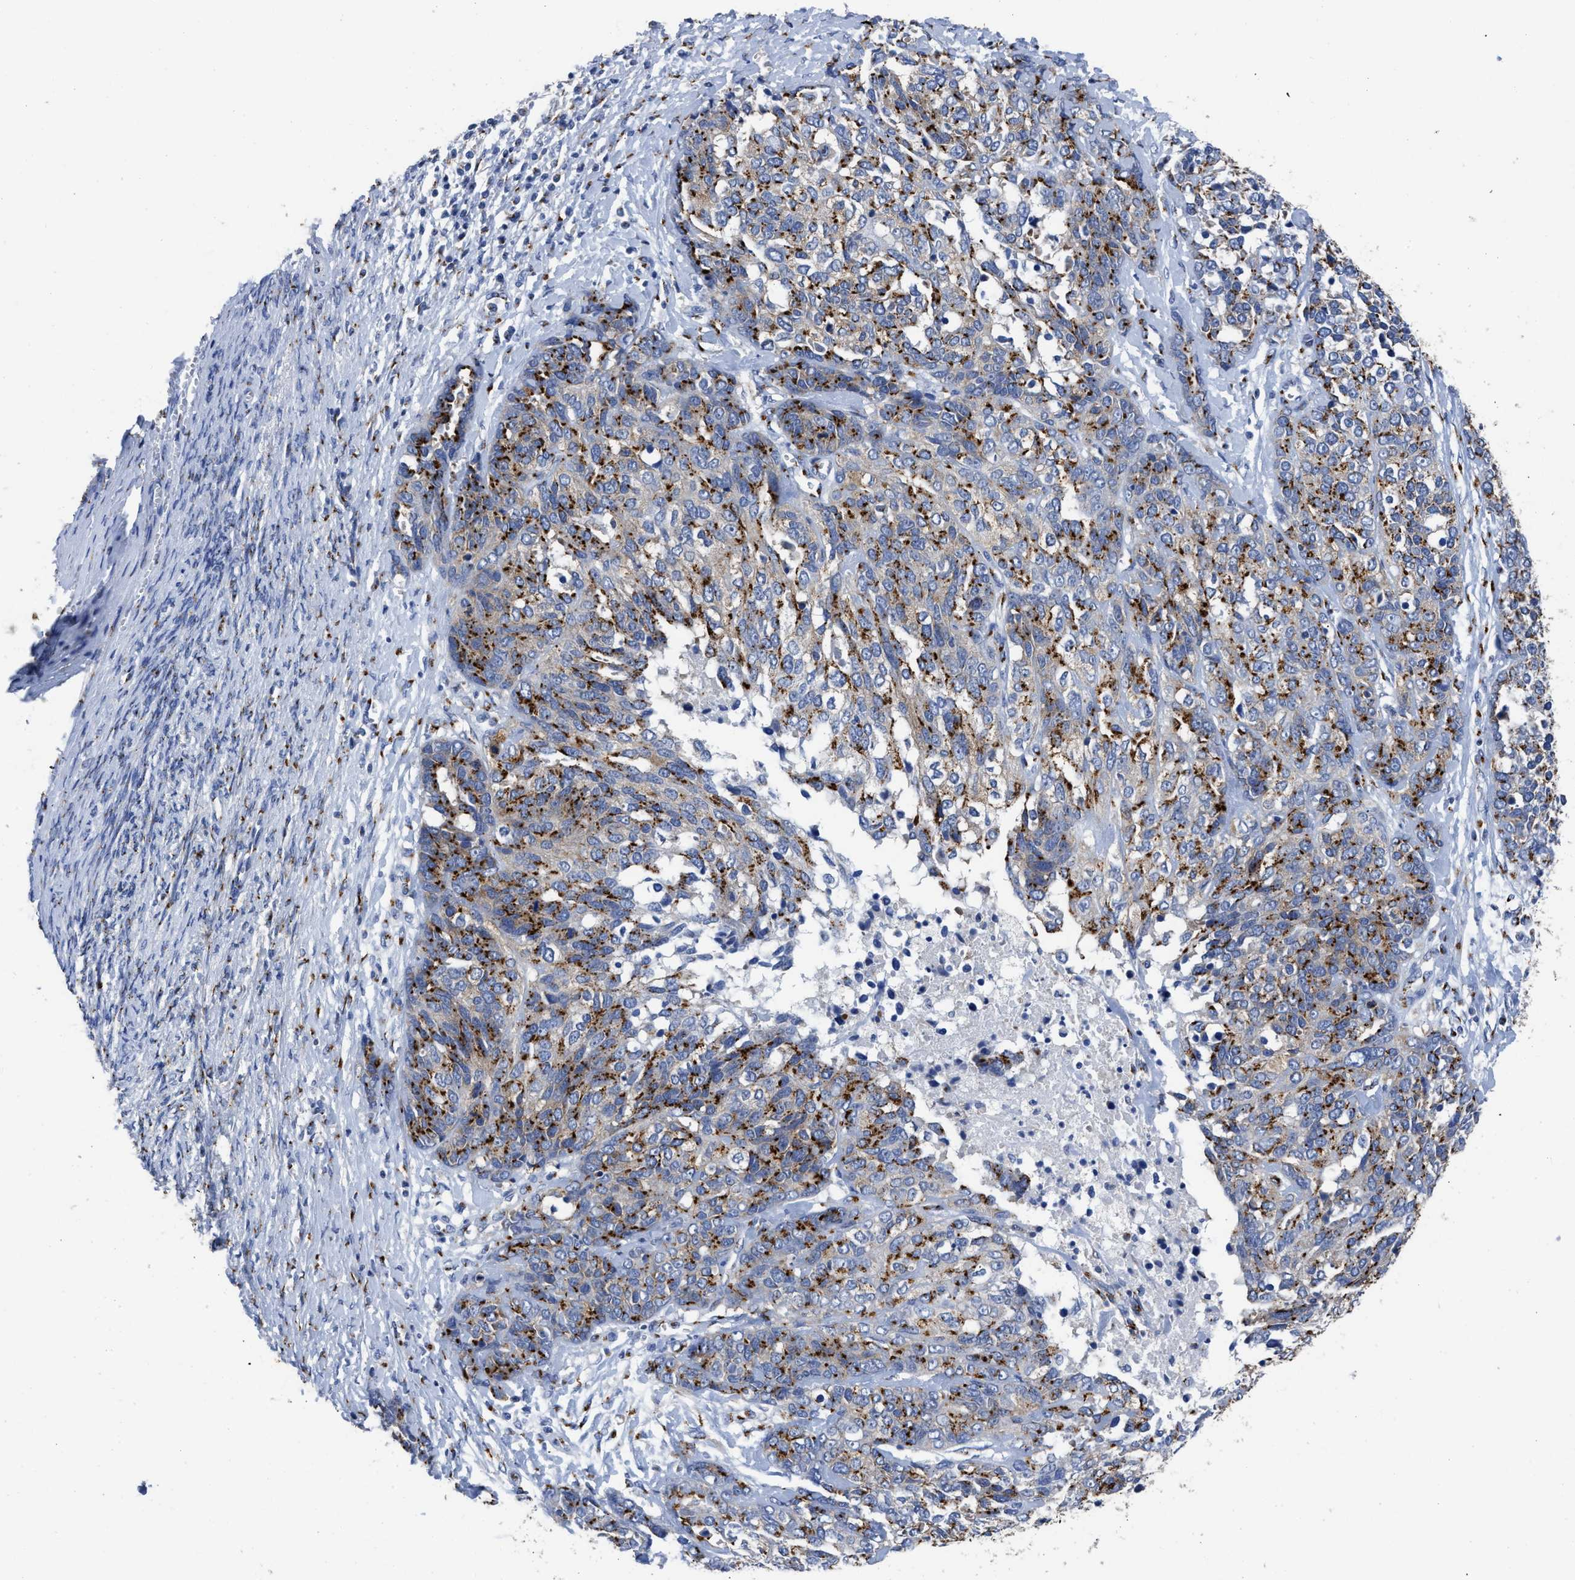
{"staining": {"intensity": "strong", "quantity": ">75%", "location": "cytoplasmic/membranous"}, "tissue": "ovarian cancer", "cell_type": "Tumor cells", "image_type": "cancer", "snomed": [{"axis": "morphology", "description": "Cystadenocarcinoma, serous, NOS"}, {"axis": "topography", "description": "Ovary"}], "caption": "Ovarian cancer stained with DAB immunohistochemistry demonstrates high levels of strong cytoplasmic/membranous positivity in approximately >75% of tumor cells.", "gene": "TMEM87A", "patient": {"sex": "female", "age": 44}}